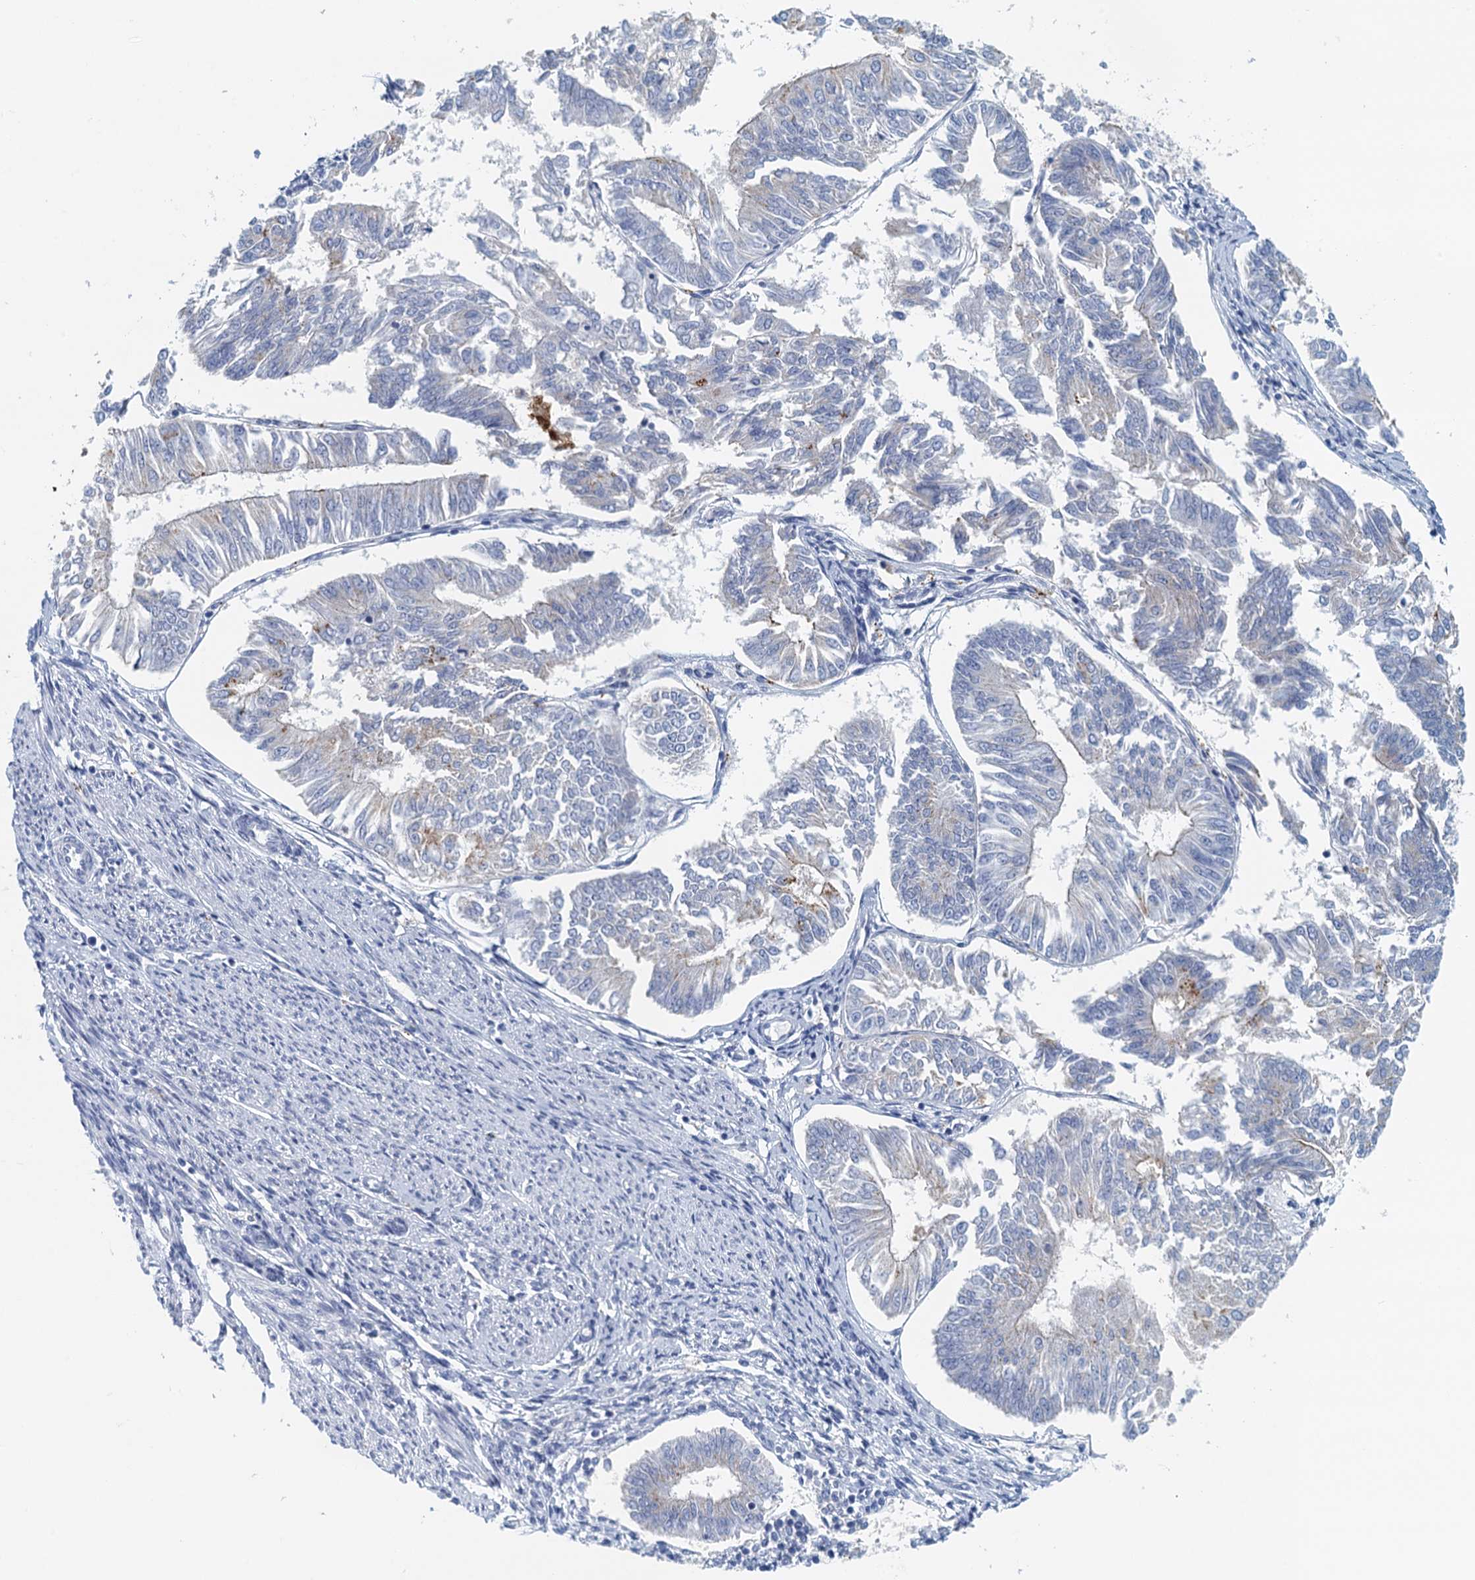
{"staining": {"intensity": "negative", "quantity": "none", "location": "none"}, "tissue": "endometrial cancer", "cell_type": "Tumor cells", "image_type": "cancer", "snomed": [{"axis": "morphology", "description": "Adenocarcinoma, NOS"}, {"axis": "topography", "description": "Endometrium"}], "caption": "This is an IHC image of human adenocarcinoma (endometrial). There is no expression in tumor cells.", "gene": "NUBP2", "patient": {"sex": "female", "age": 58}}